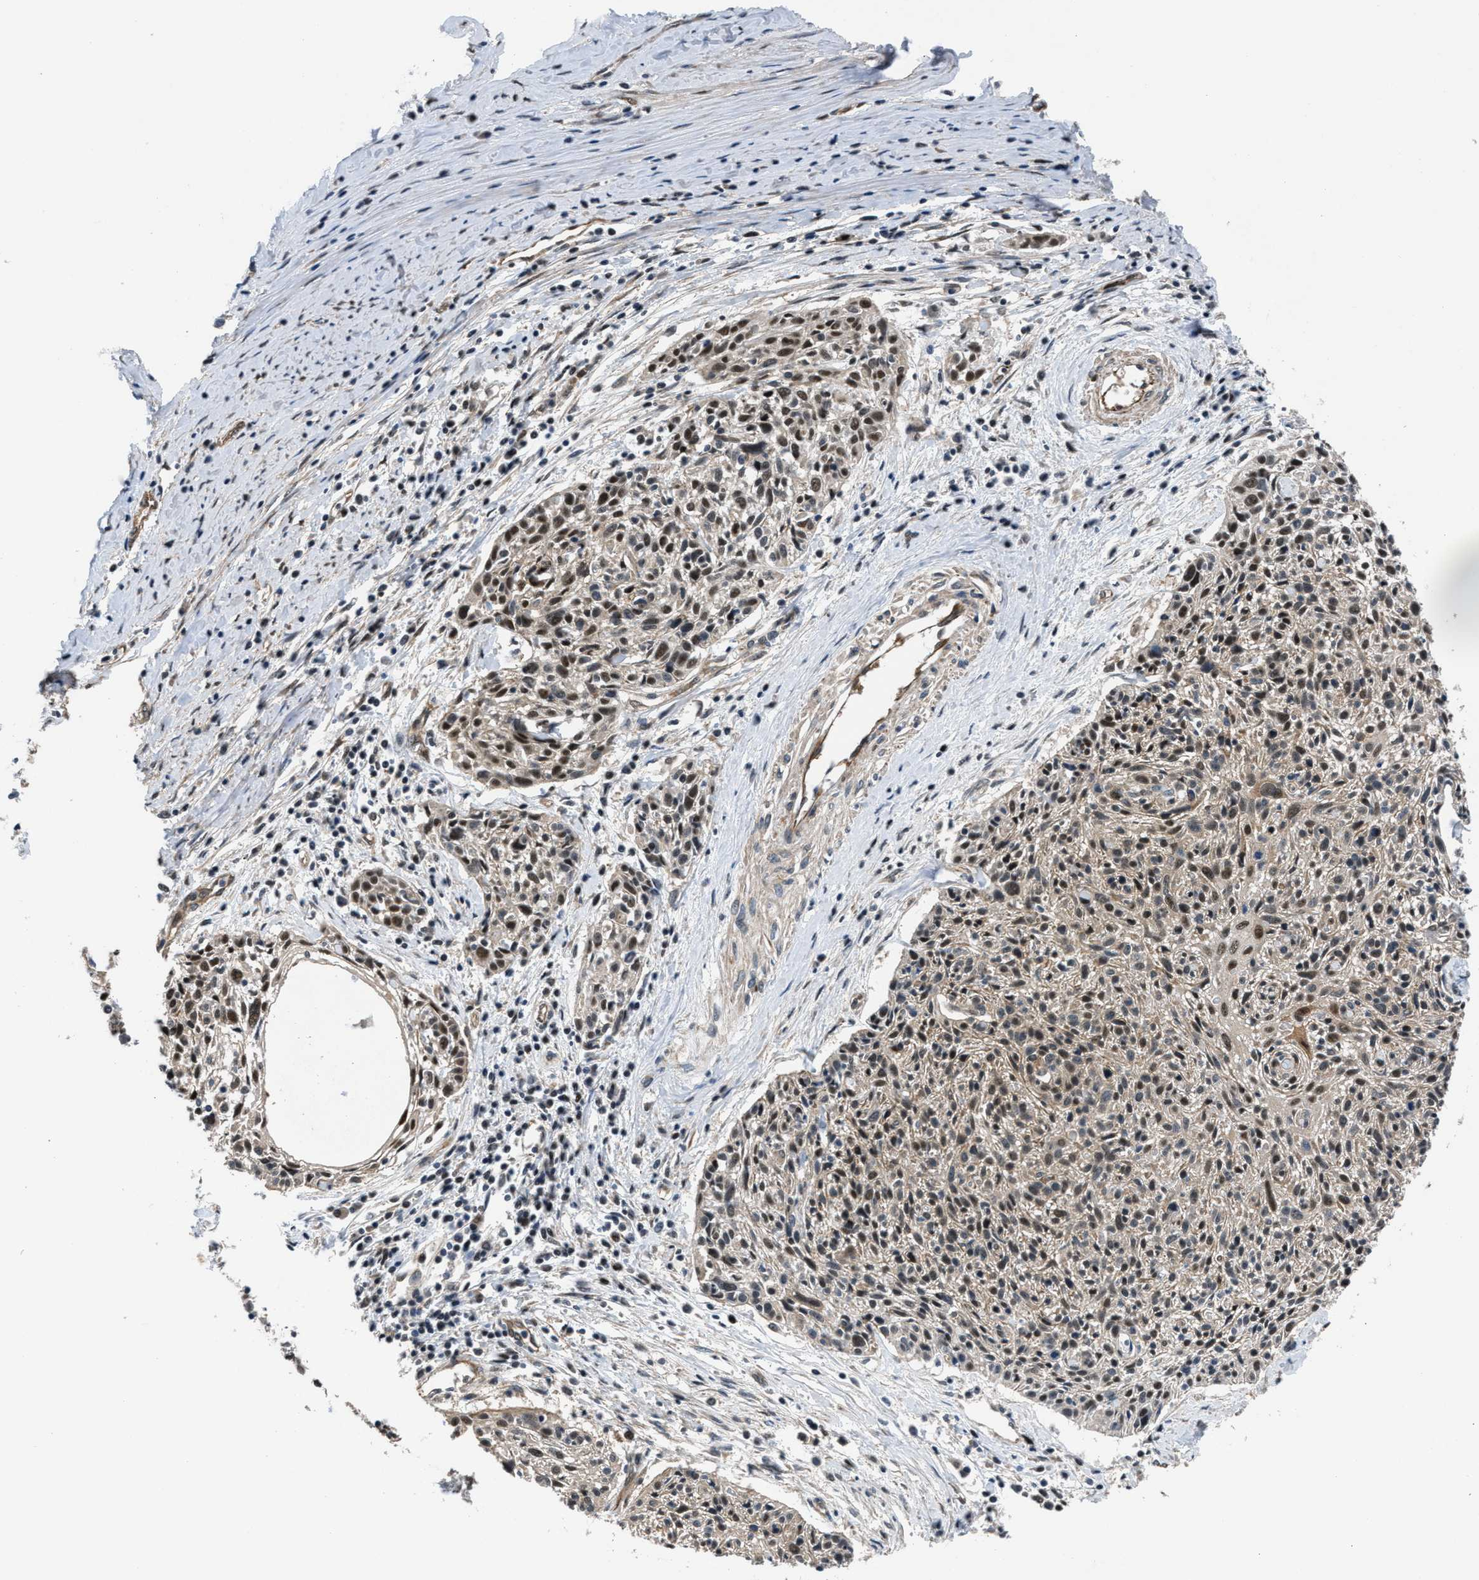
{"staining": {"intensity": "weak", "quantity": "25%-75%", "location": "nuclear"}, "tissue": "cervical cancer", "cell_type": "Tumor cells", "image_type": "cancer", "snomed": [{"axis": "morphology", "description": "Squamous cell carcinoma, NOS"}, {"axis": "topography", "description": "Cervix"}], "caption": "This image demonstrates cervical cancer stained with immunohistochemistry (IHC) to label a protein in brown. The nuclear of tumor cells show weak positivity for the protein. Nuclei are counter-stained blue.", "gene": "RBM33", "patient": {"sex": "female", "age": 51}}